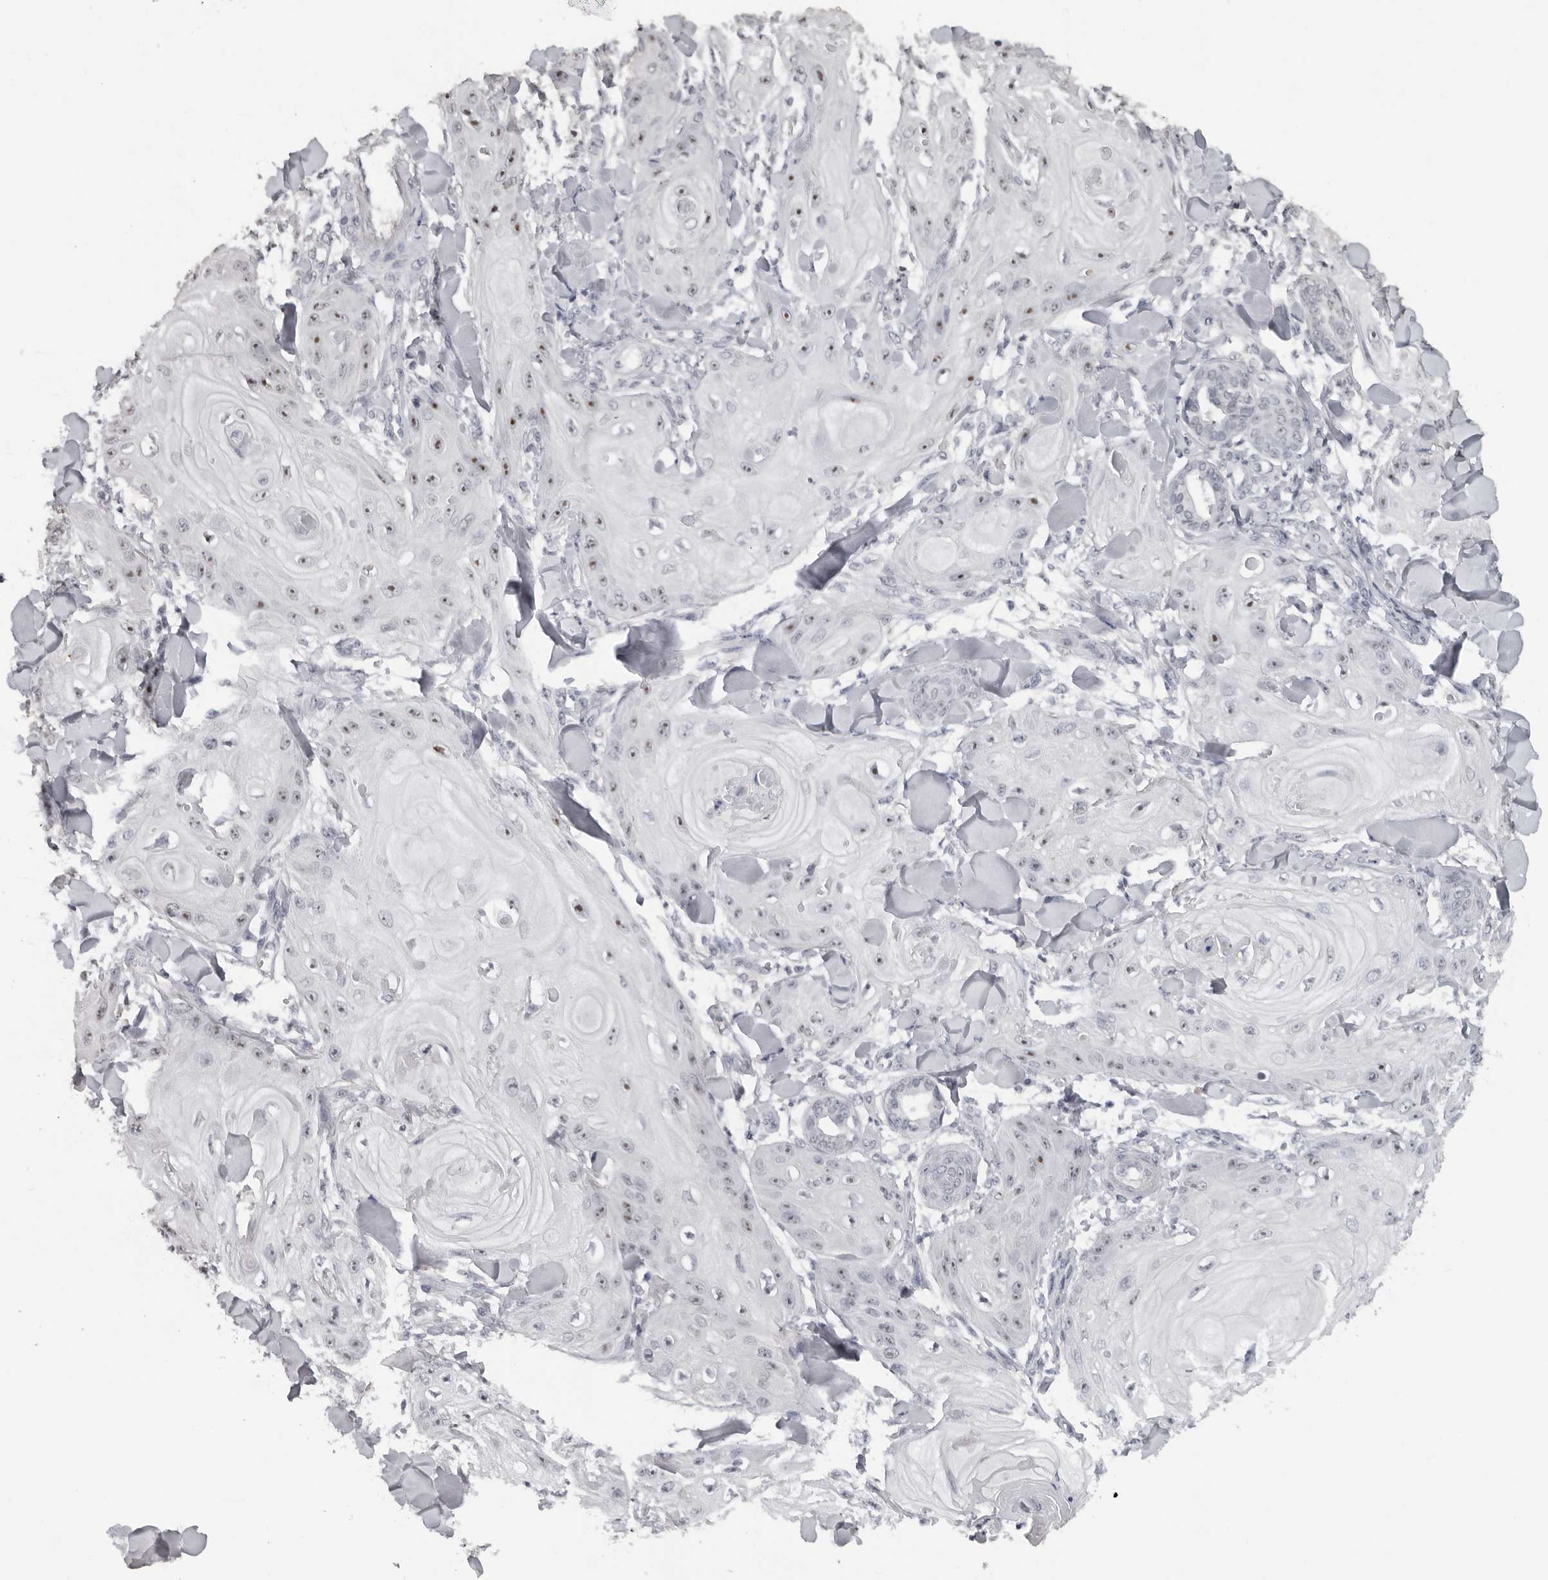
{"staining": {"intensity": "moderate", "quantity": "<25%", "location": "nuclear"}, "tissue": "skin cancer", "cell_type": "Tumor cells", "image_type": "cancer", "snomed": [{"axis": "morphology", "description": "Squamous cell carcinoma, NOS"}, {"axis": "topography", "description": "Skin"}], "caption": "Skin squamous cell carcinoma stained for a protein (brown) reveals moderate nuclear positive positivity in about <25% of tumor cells.", "gene": "DDX54", "patient": {"sex": "male", "age": 74}}